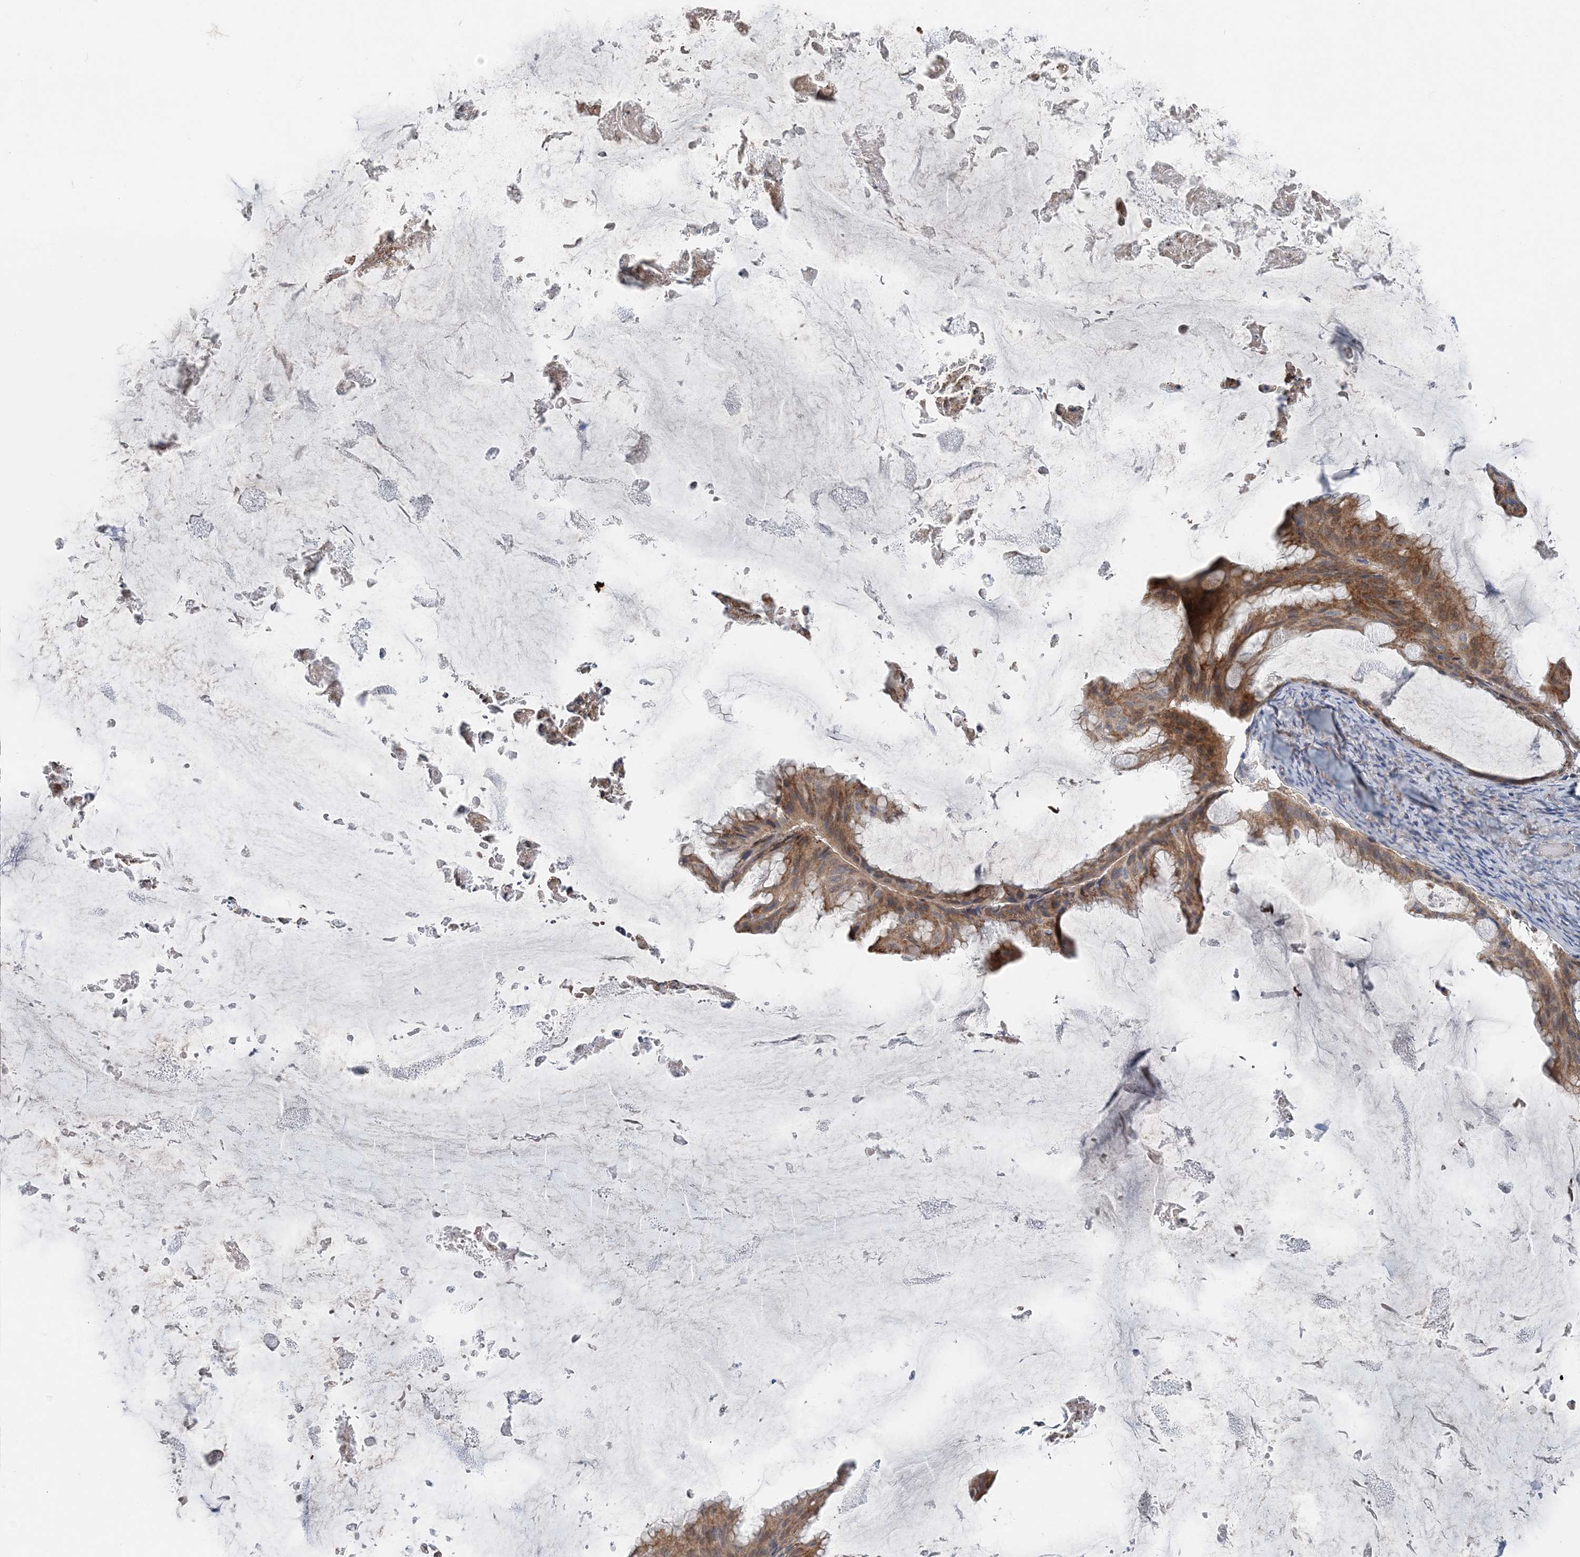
{"staining": {"intensity": "moderate", "quantity": ">75%", "location": "cytoplasmic/membranous"}, "tissue": "ovarian cancer", "cell_type": "Tumor cells", "image_type": "cancer", "snomed": [{"axis": "morphology", "description": "Cystadenocarcinoma, mucinous, NOS"}, {"axis": "topography", "description": "Ovary"}], "caption": "High-power microscopy captured an immunohistochemistry micrograph of ovarian cancer (mucinous cystadenocarcinoma), revealing moderate cytoplasmic/membranous expression in about >75% of tumor cells.", "gene": "SPRY2", "patient": {"sex": "female", "age": 61}}